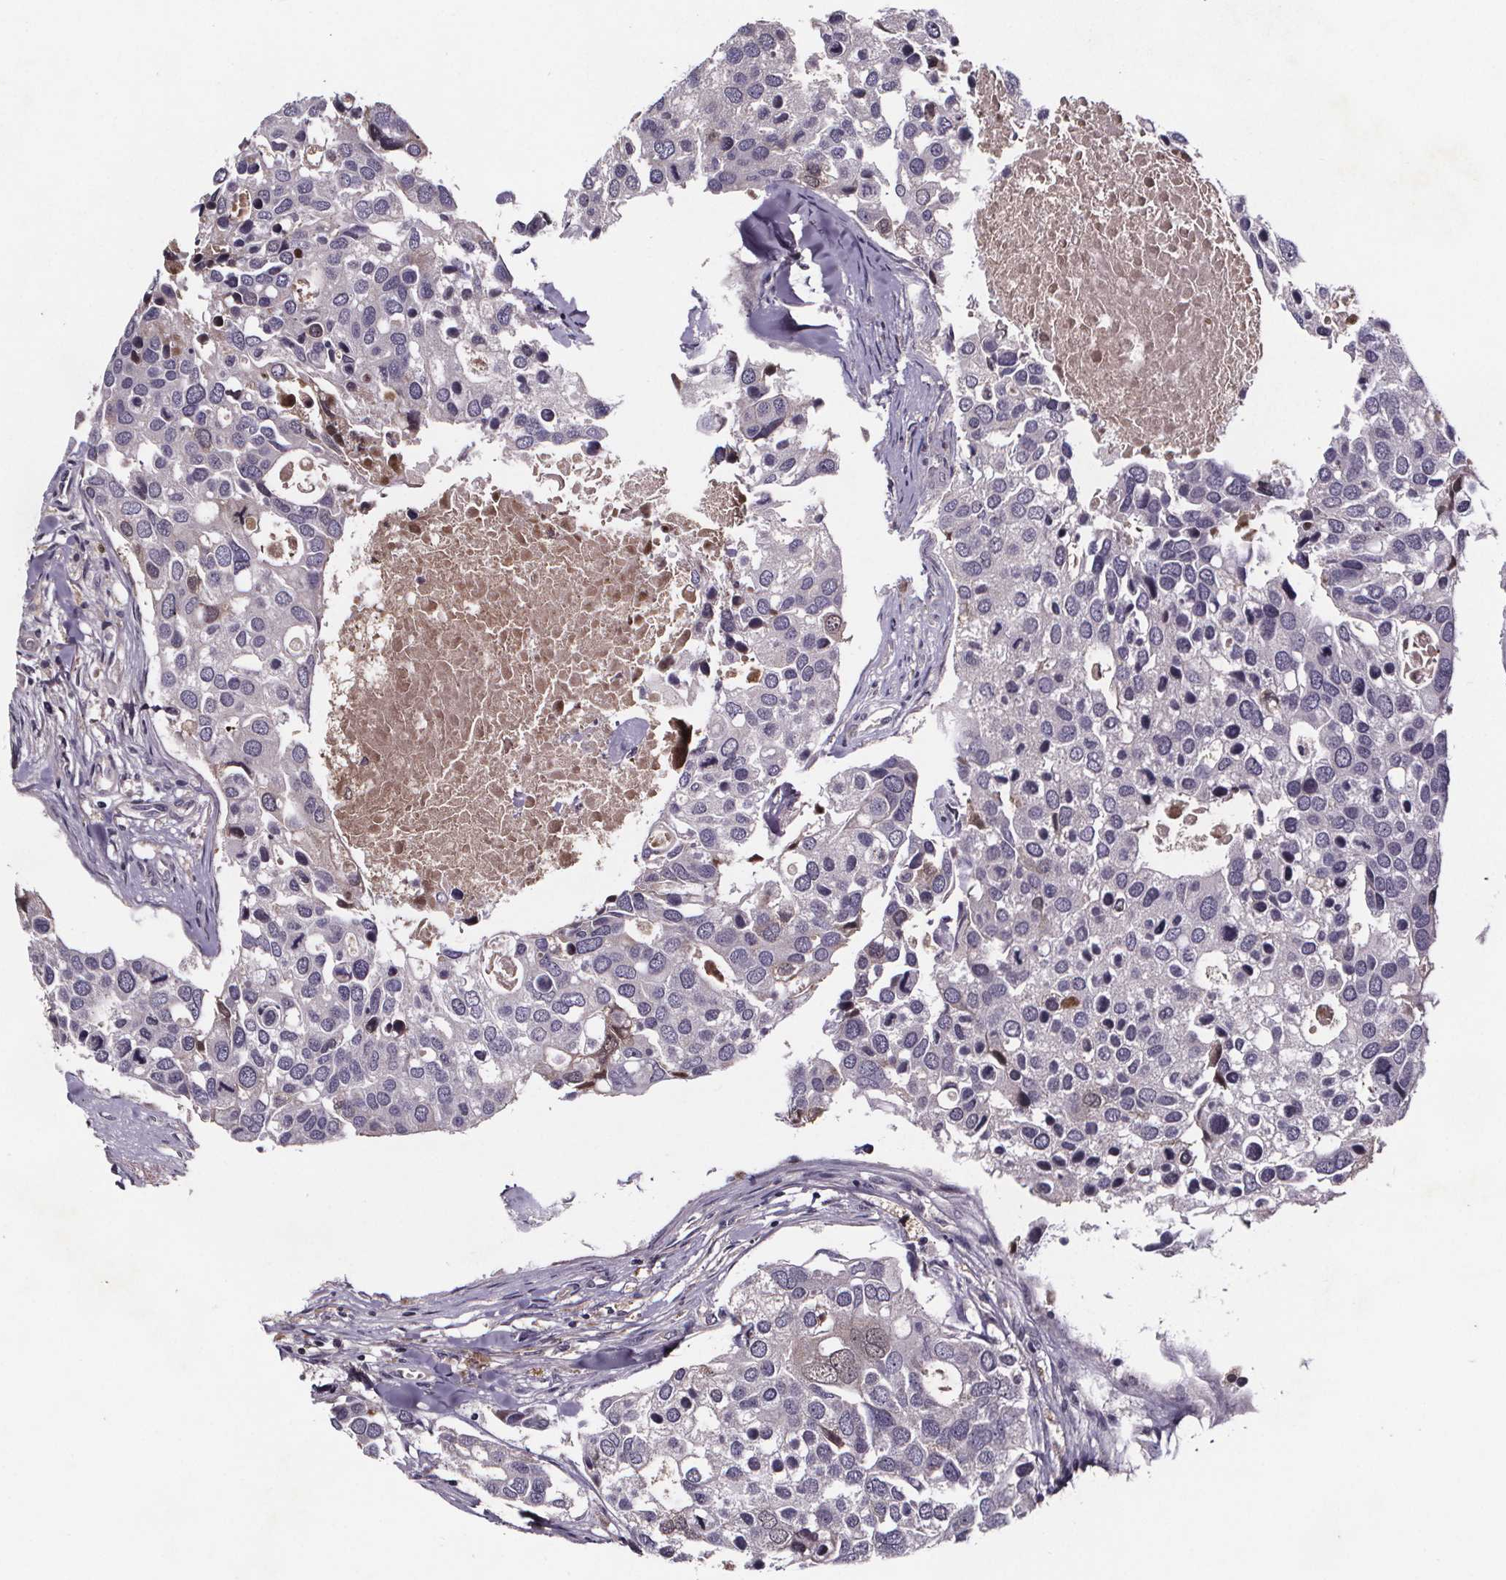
{"staining": {"intensity": "negative", "quantity": "none", "location": "none"}, "tissue": "breast cancer", "cell_type": "Tumor cells", "image_type": "cancer", "snomed": [{"axis": "morphology", "description": "Duct carcinoma"}, {"axis": "topography", "description": "Breast"}], "caption": "High power microscopy photomicrograph of an immunohistochemistry micrograph of breast cancer (infiltrating ductal carcinoma), revealing no significant staining in tumor cells.", "gene": "NPHP4", "patient": {"sex": "female", "age": 83}}